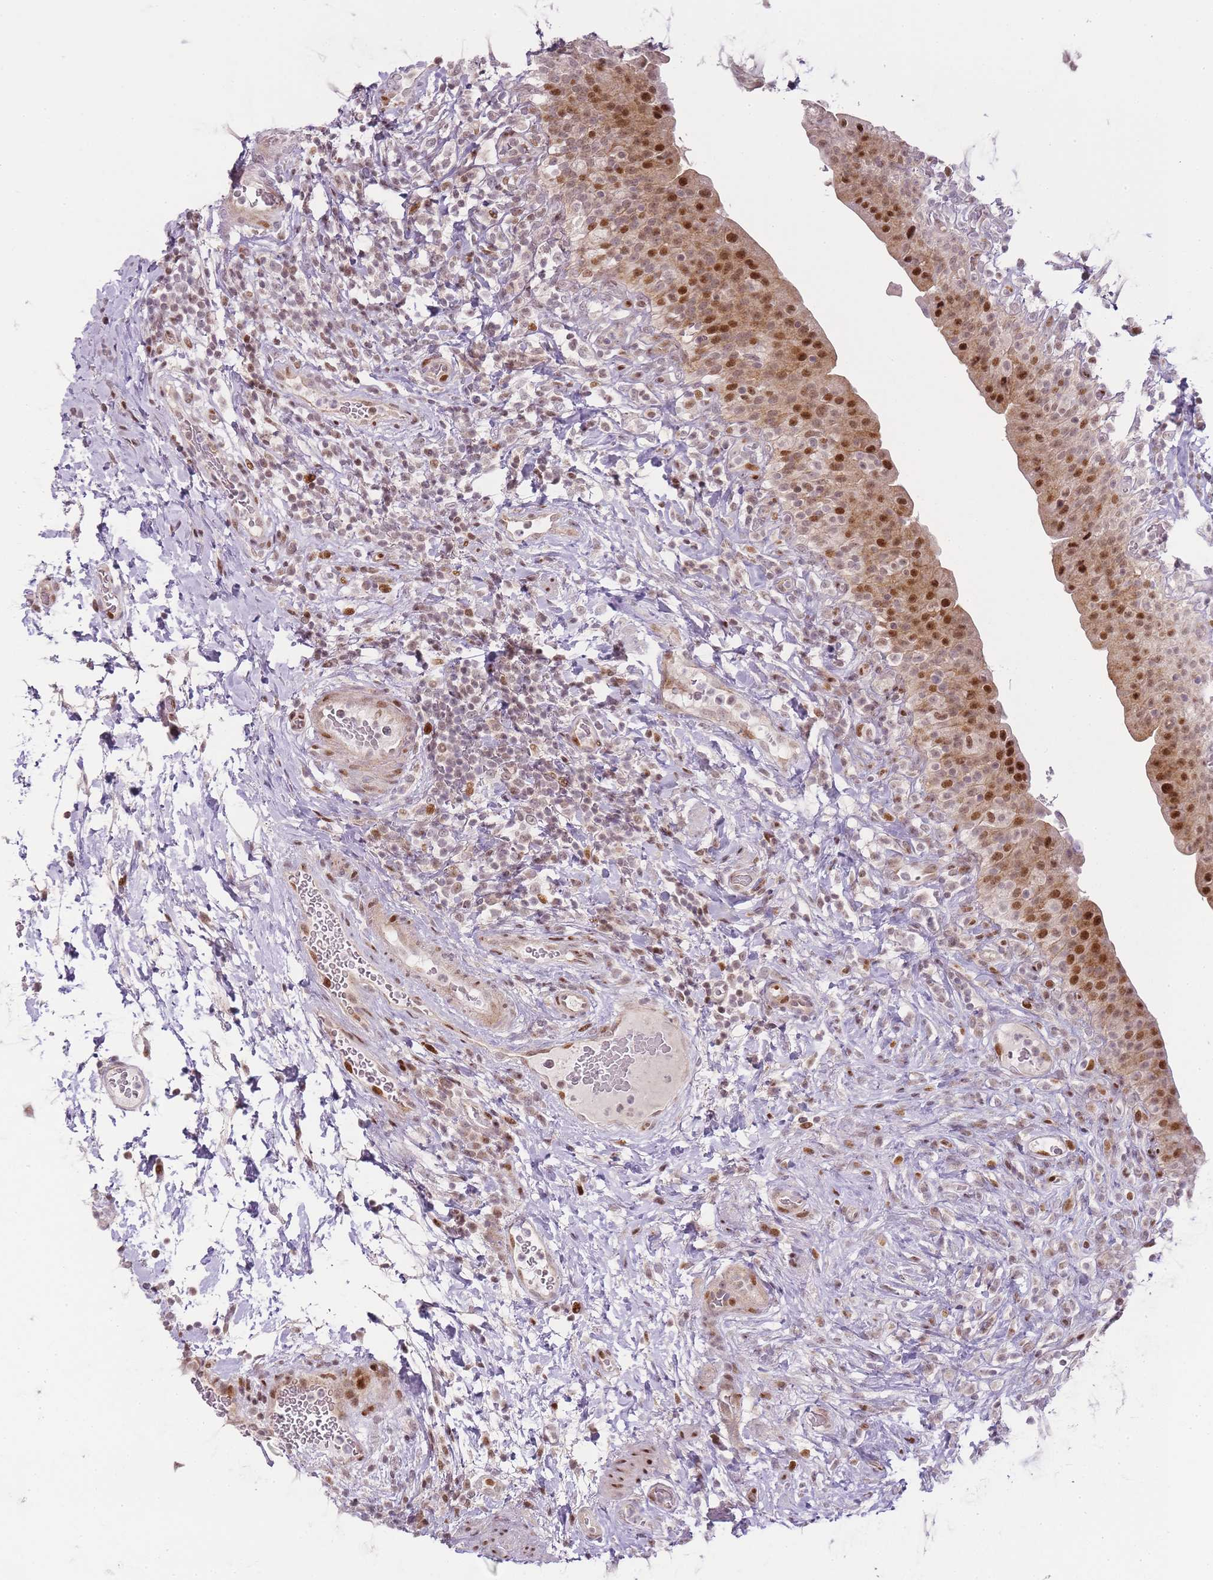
{"staining": {"intensity": "strong", "quantity": "25%-75%", "location": "cytoplasmic/membranous,nuclear"}, "tissue": "urinary bladder", "cell_type": "Urothelial cells", "image_type": "normal", "snomed": [{"axis": "morphology", "description": "Normal tissue, NOS"}, {"axis": "morphology", "description": "Inflammation, NOS"}, {"axis": "topography", "description": "Urinary bladder"}], "caption": "Immunohistochemical staining of benign human urinary bladder exhibits 25%-75% levels of strong cytoplasmic/membranous,nuclear protein staining in about 25%-75% of urothelial cells.", "gene": "OGG1", "patient": {"sex": "male", "age": 64}}